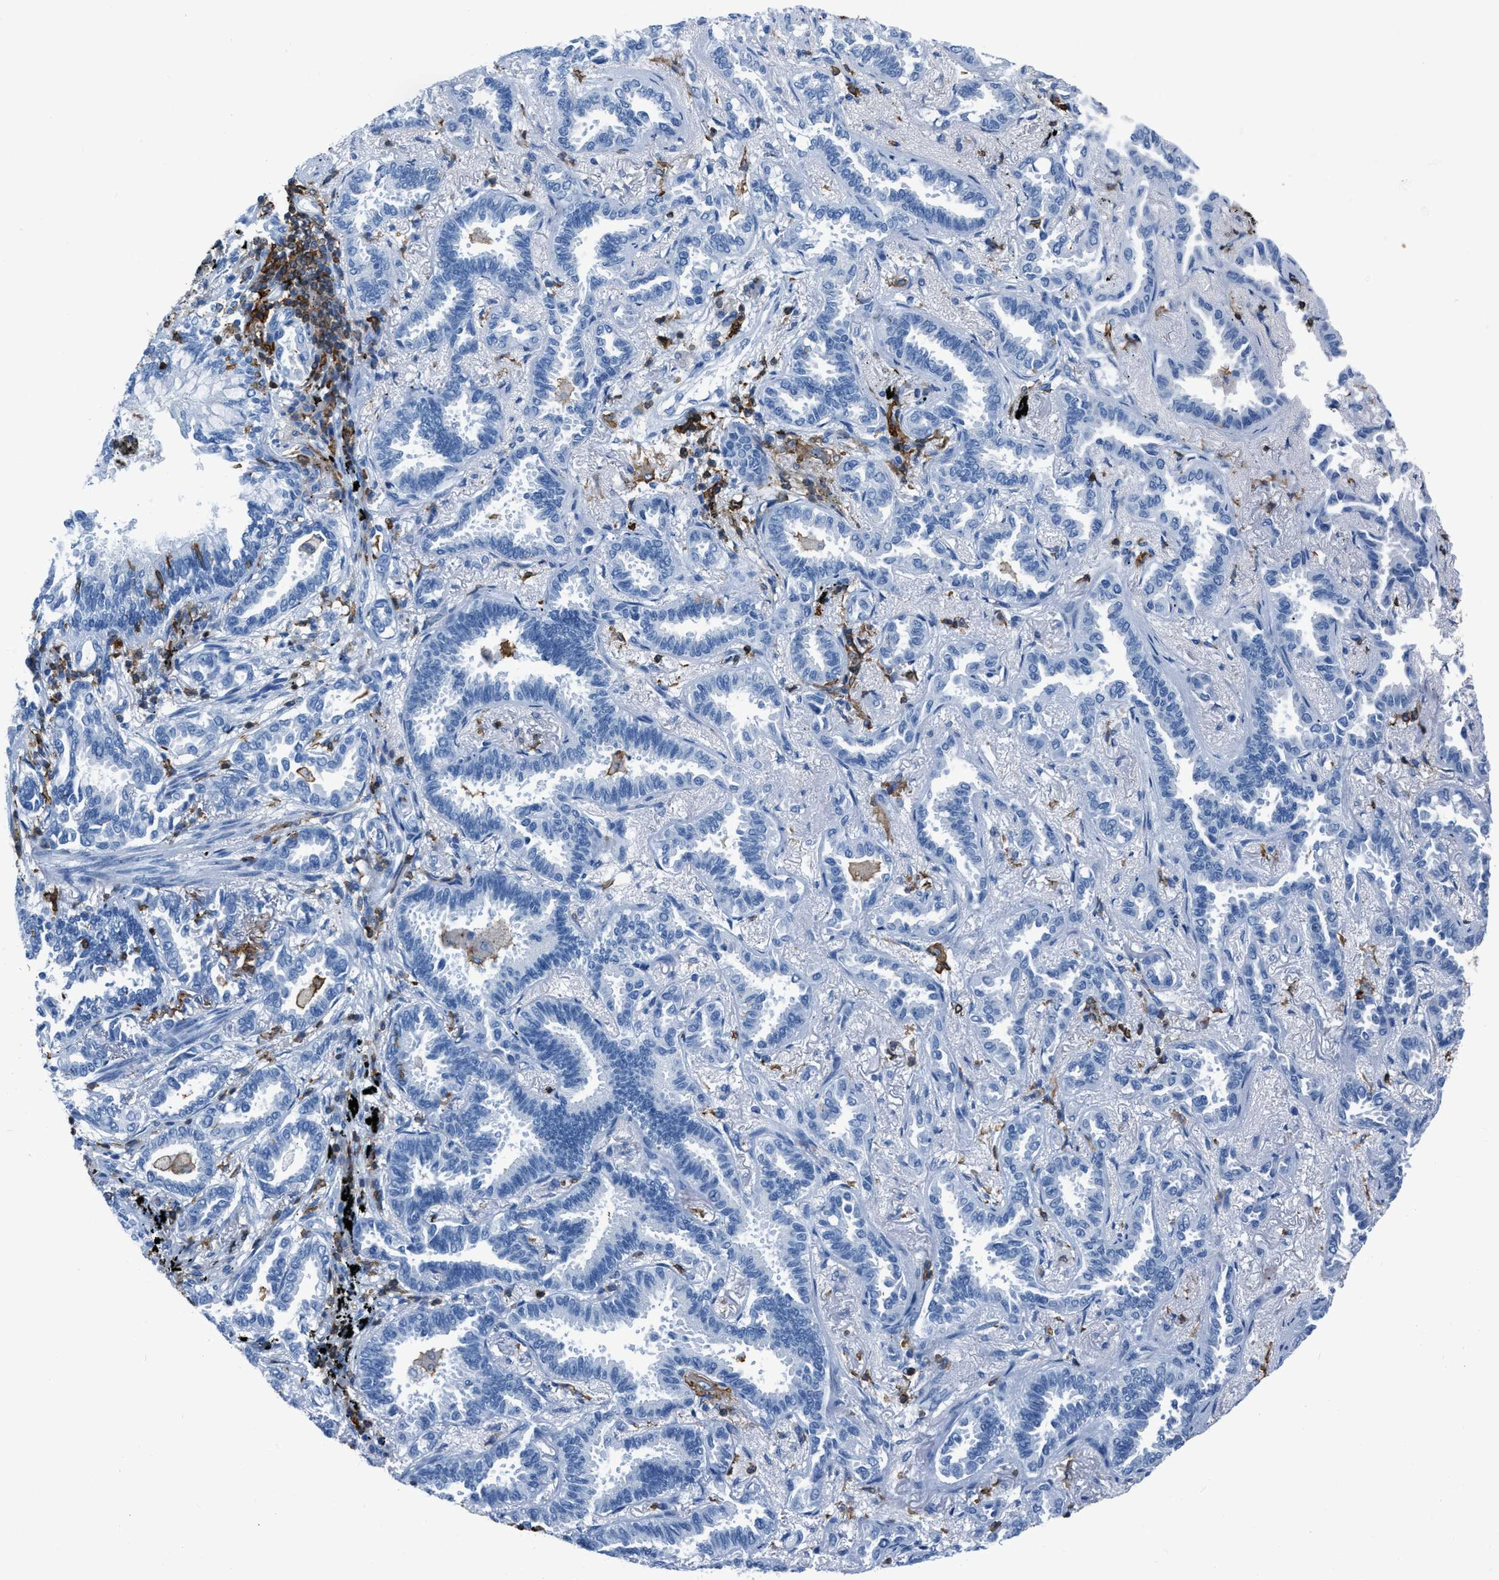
{"staining": {"intensity": "negative", "quantity": "none", "location": "none"}, "tissue": "lung cancer", "cell_type": "Tumor cells", "image_type": "cancer", "snomed": [{"axis": "morphology", "description": "Adenocarcinoma, NOS"}, {"axis": "topography", "description": "Lung"}], "caption": "Immunohistochemical staining of human lung cancer (adenocarcinoma) demonstrates no significant positivity in tumor cells. The staining is performed using DAB brown chromogen with nuclei counter-stained in using hematoxylin.", "gene": "LSP1", "patient": {"sex": "male", "age": 59}}